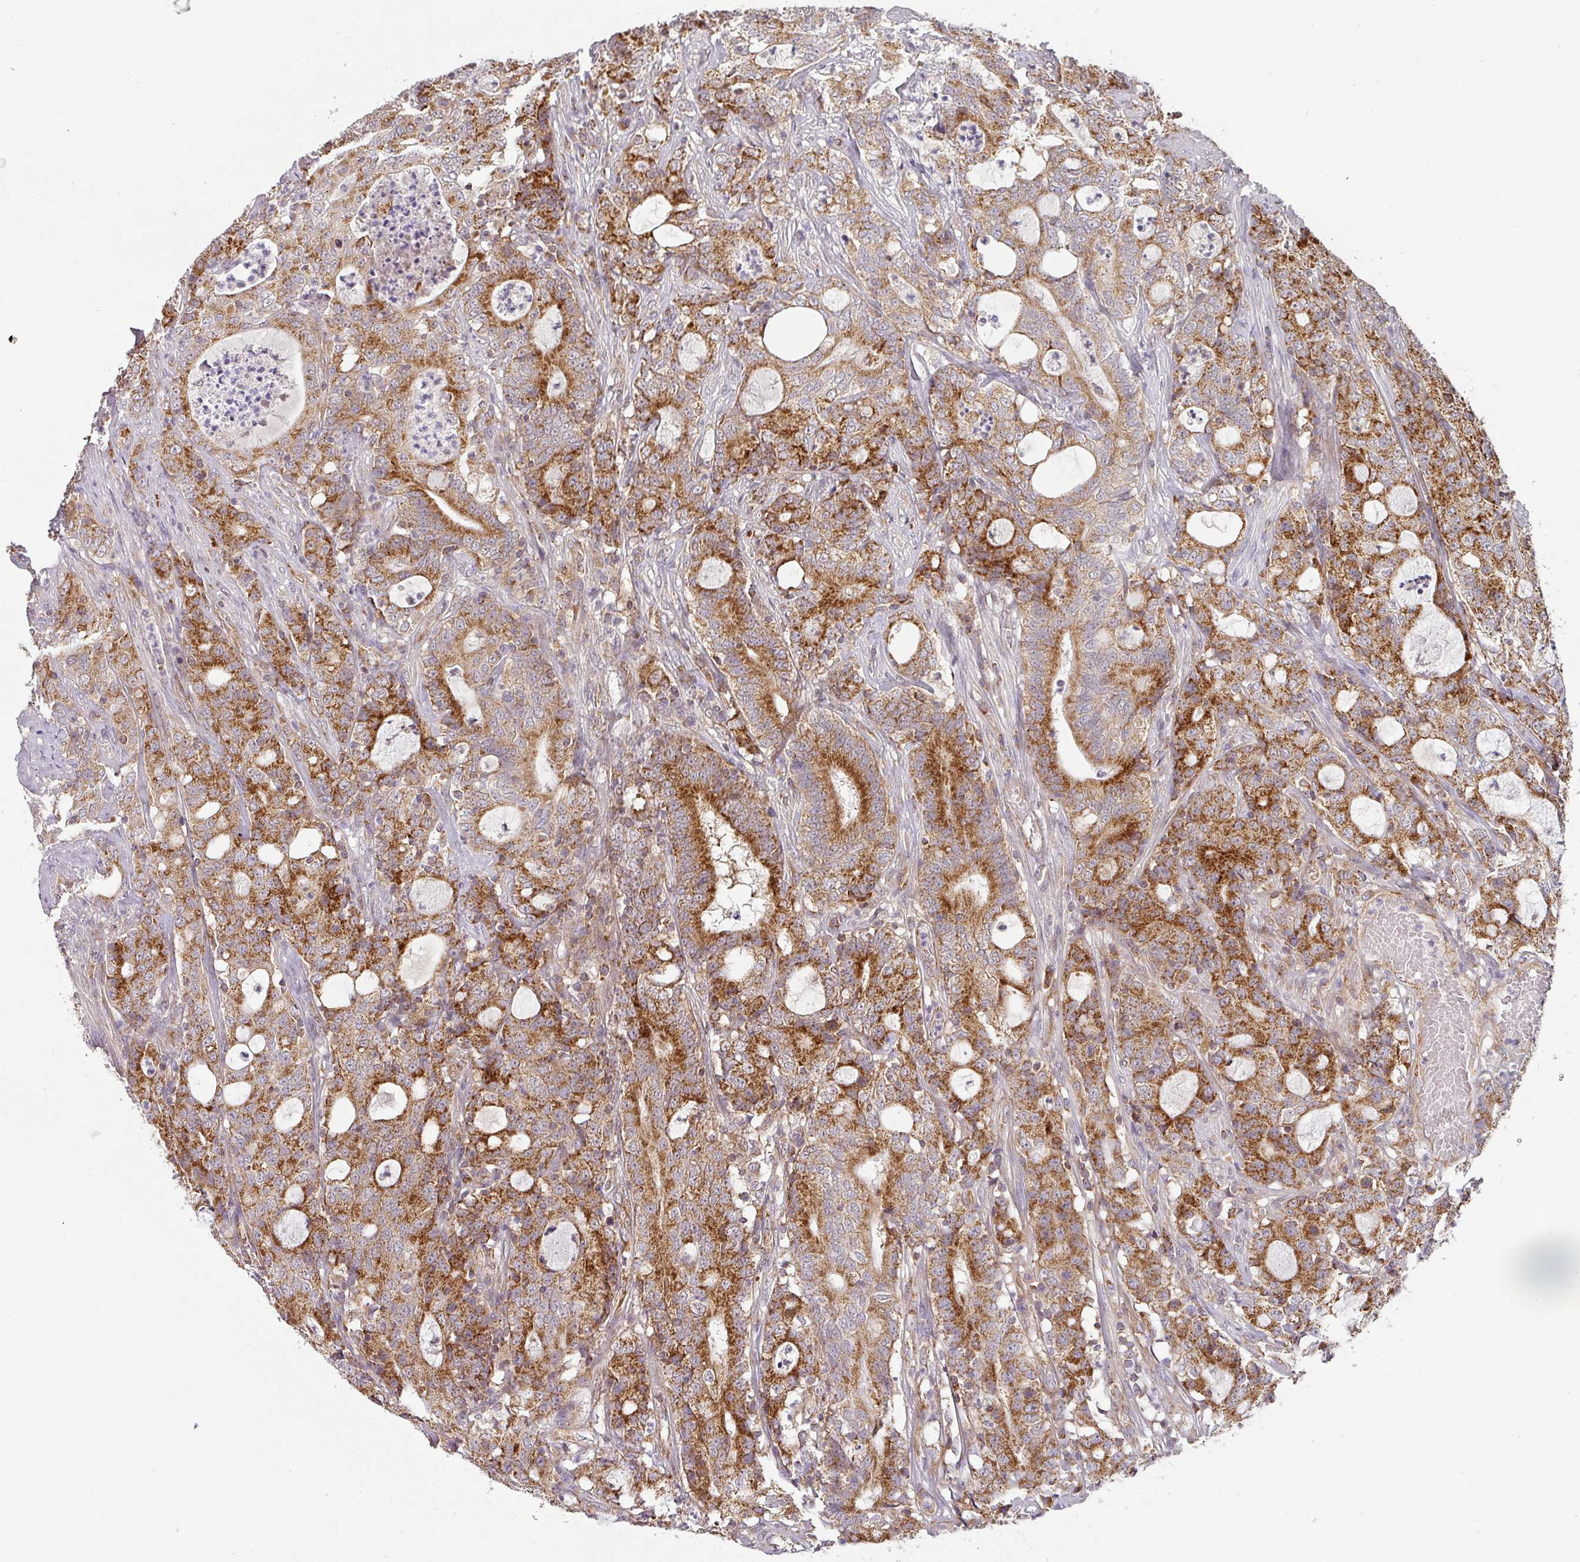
{"staining": {"intensity": "strong", "quantity": "25%-75%", "location": "cytoplasmic/membranous"}, "tissue": "colorectal cancer", "cell_type": "Tumor cells", "image_type": "cancer", "snomed": [{"axis": "morphology", "description": "Adenocarcinoma, NOS"}, {"axis": "topography", "description": "Colon"}], "caption": "A high-resolution histopathology image shows IHC staining of colorectal adenocarcinoma, which demonstrates strong cytoplasmic/membranous staining in about 25%-75% of tumor cells.", "gene": "MRPS16", "patient": {"sex": "male", "age": 83}}